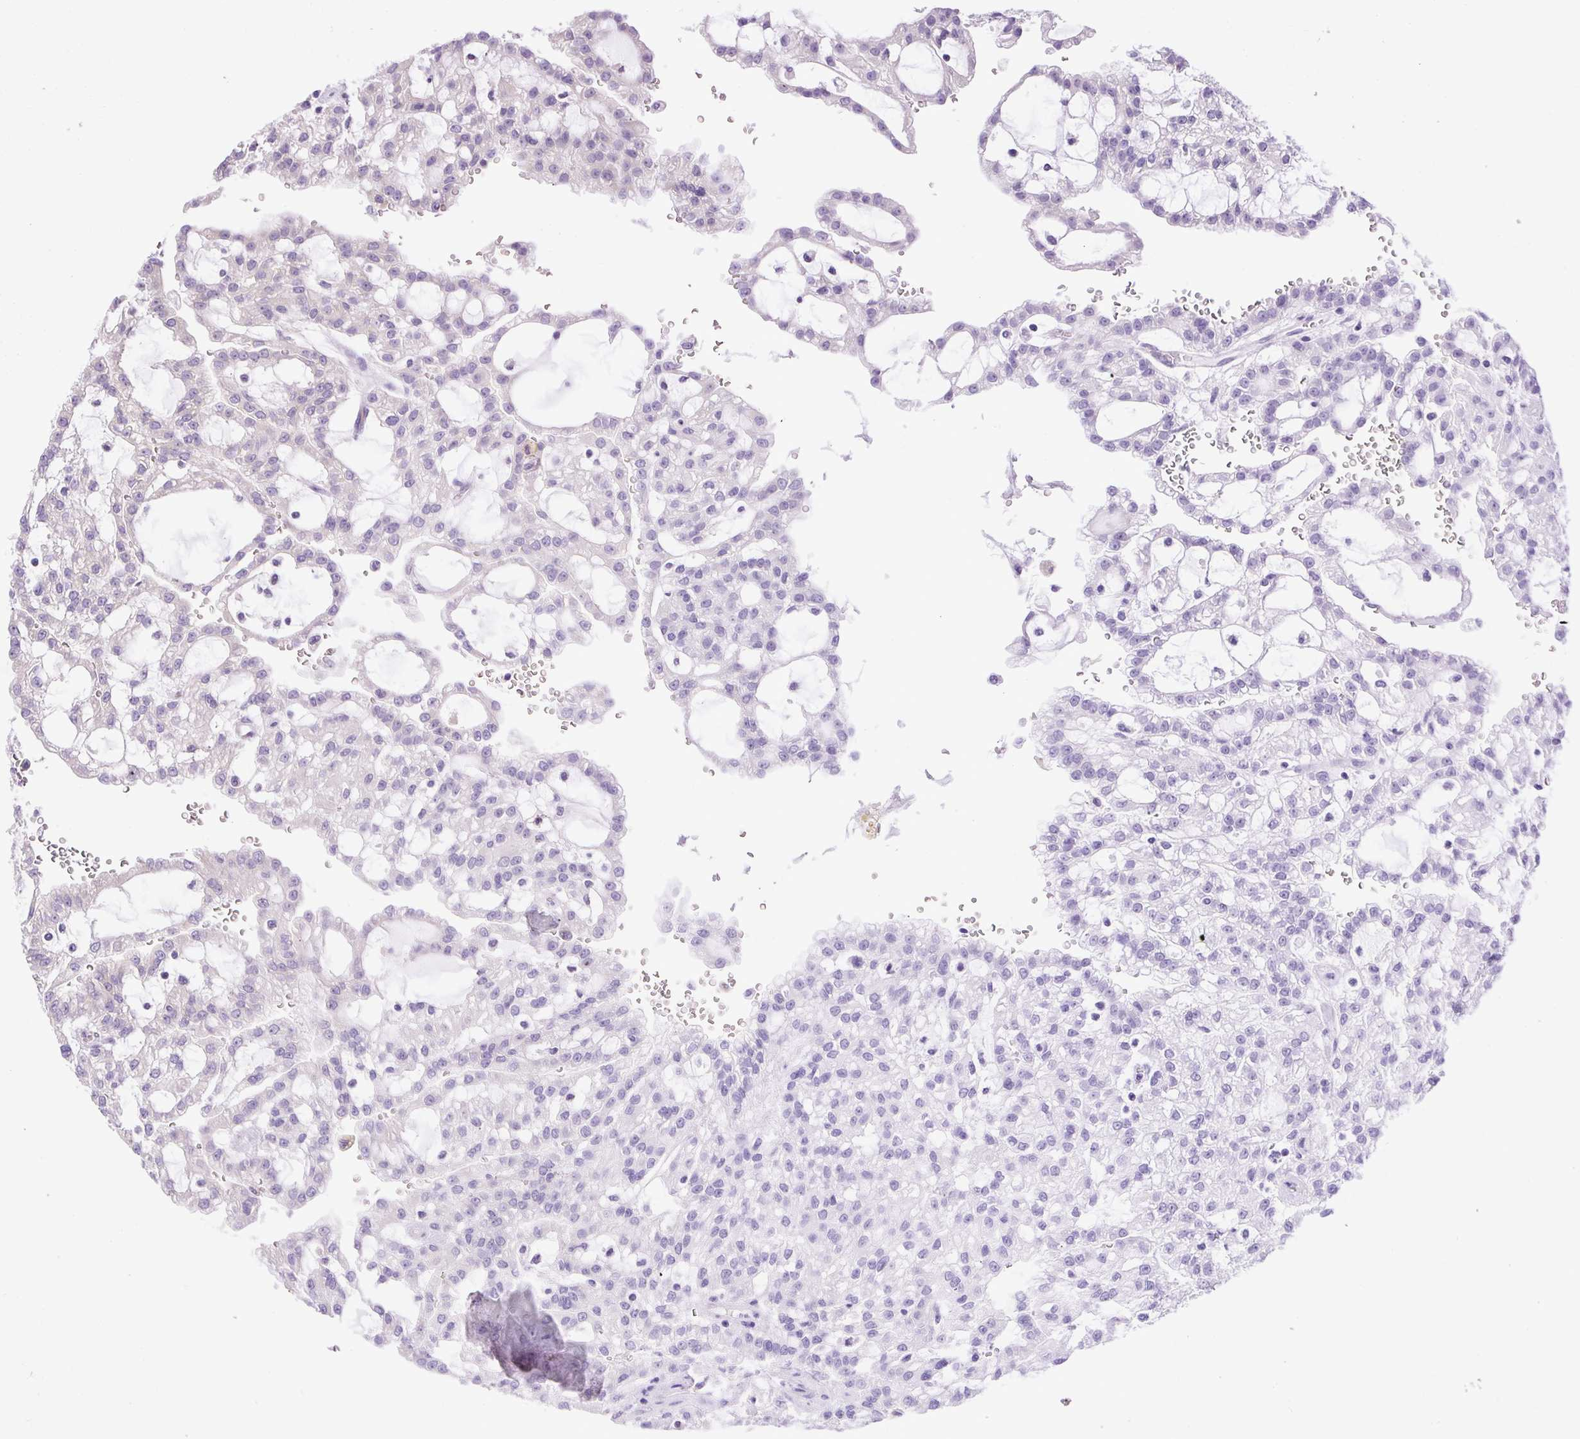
{"staining": {"intensity": "negative", "quantity": "none", "location": "none"}, "tissue": "renal cancer", "cell_type": "Tumor cells", "image_type": "cancer", "snomed": [{"axis": "morphology", "description": "Adenocarcinoma, NOS"}, {"axis": "topography", "description": "Kidney"}], "caption": "Immunohistochemistry (IHC) image of adenocarcinoma (renal) stained for a protein (brown), which demonstrates no expression in tumor cells.", "gene": "SYBU", "patient": {"sex": "male", "age": 63}}